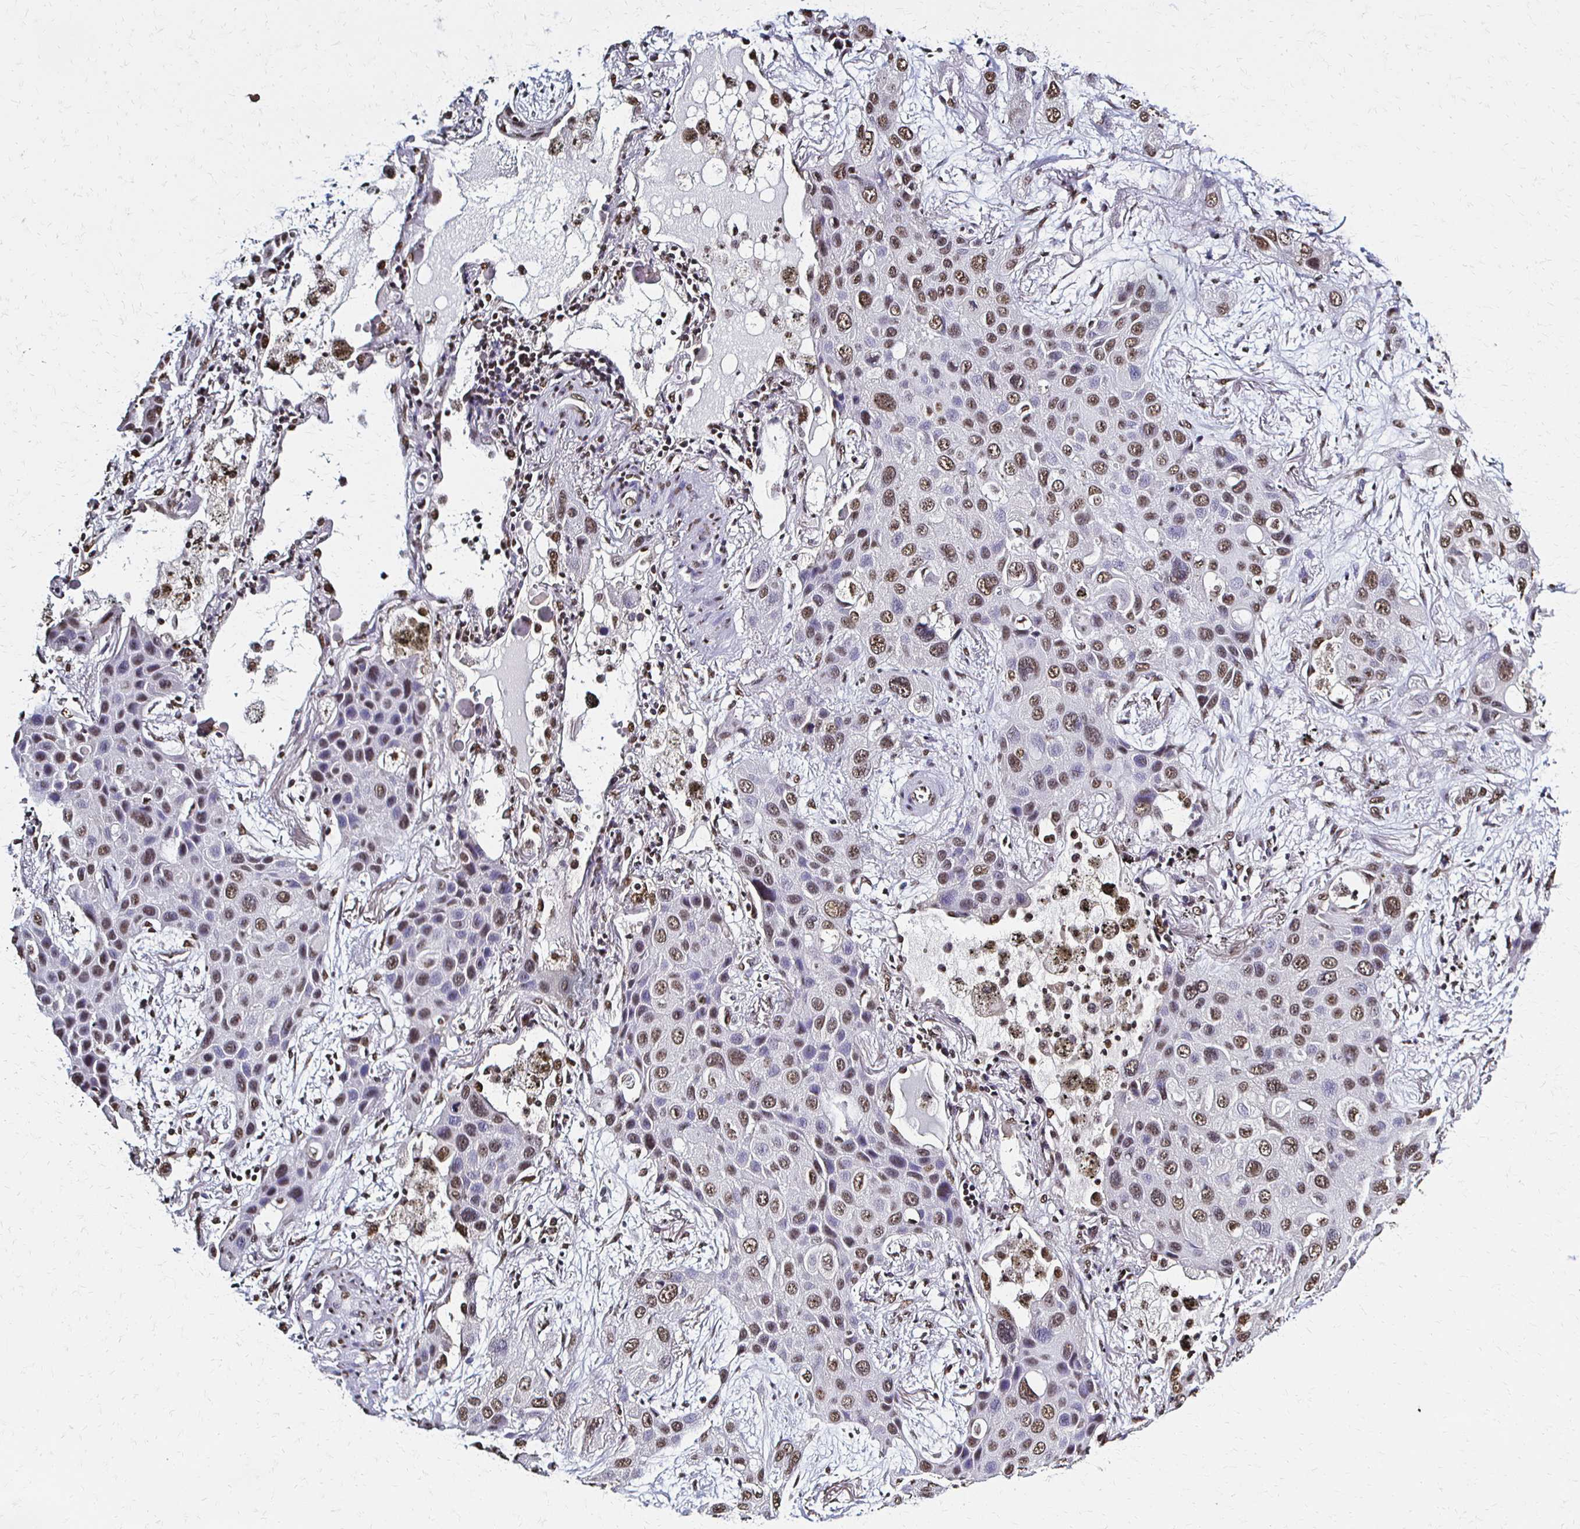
{"staining": {"intensity": "moderate", "quantity": ">75%", "location": "nuclear"}, "tissue": "lung cancer", "cell_type": "Tumor cells", "image_type": "cancer", "snomed": [{"axis": "morphology", "description": "Squamous cell carcinoma, NOS"}, {"axis": "morphology", "description": "Squamous cell carcinoma, metastatic, NOS"}, {"axis": "topography", "description": "Lung"}], "caption": "Protein staining of lung cancer tissue displays moderate nuclear staining in about >75% of tumor cells.", "gene": "HOXA9", "patient": {"sex": "male", "age": 59}}